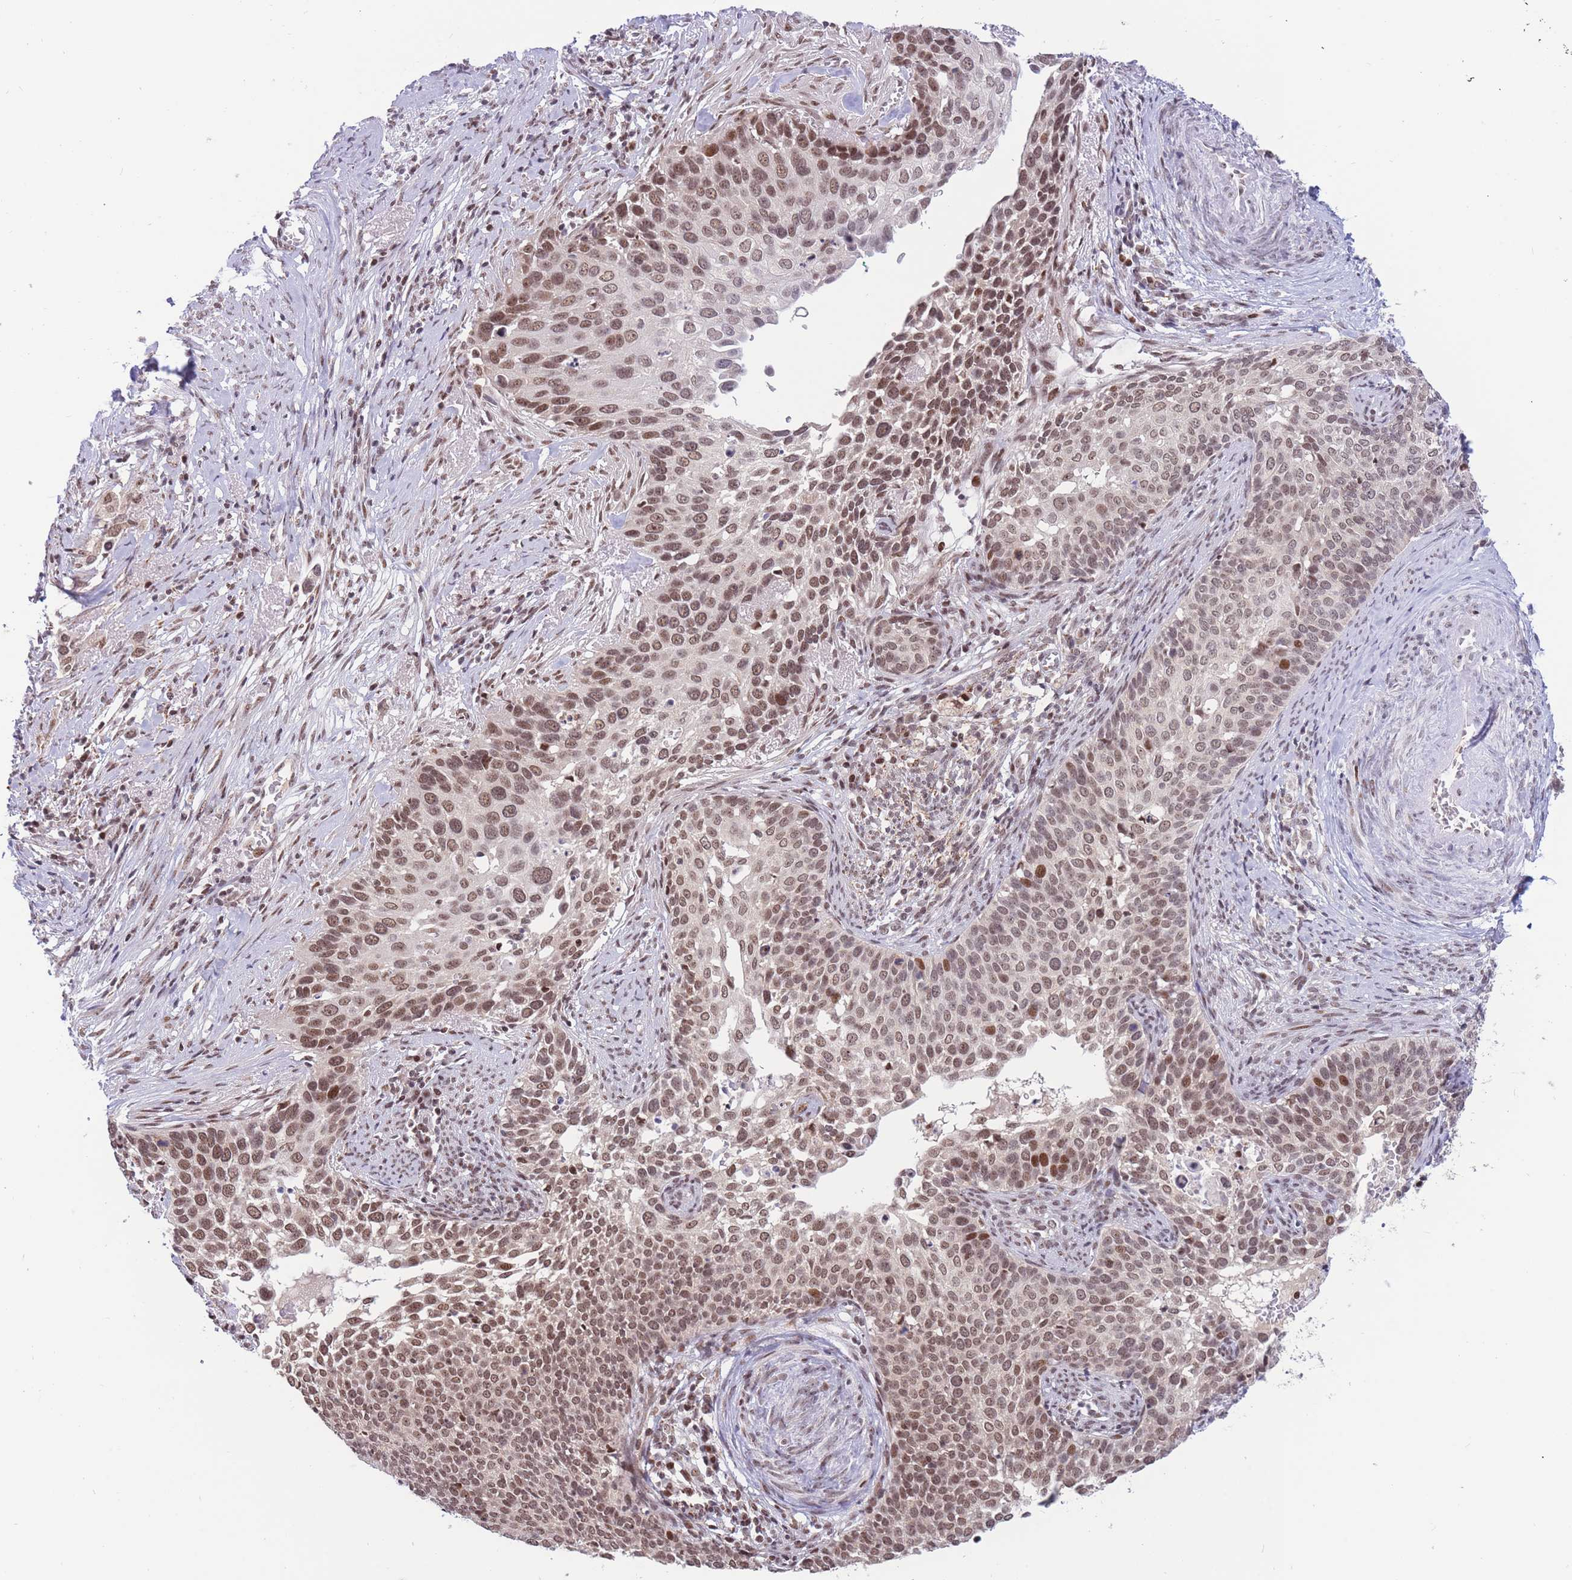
{"staining": {"intensity": "moderate", "quantity": ">75%", "location": "nuclear"}, "tissue": "cervical cancer", "cell_type": "Tumor cells", "image_type": "cancer", "snomed": [{"axis": "morphology", "description": "Squamous cell carcinoma, NOS"}, {"axis": "topography", "description": "Cervix"}], "caption": "High-magnification brightfield microscopy of cervical cancer stained with DAB (brown) and counterstained with hematoxylin (blue). tumor cells exhibit moderate nuclear expression is seen in about>75% of cells. (Brightfield microscopy of DAB IHC at high magnification).", "gene": "TARBP2", "patient": {"sex": "female", "age": 44}}